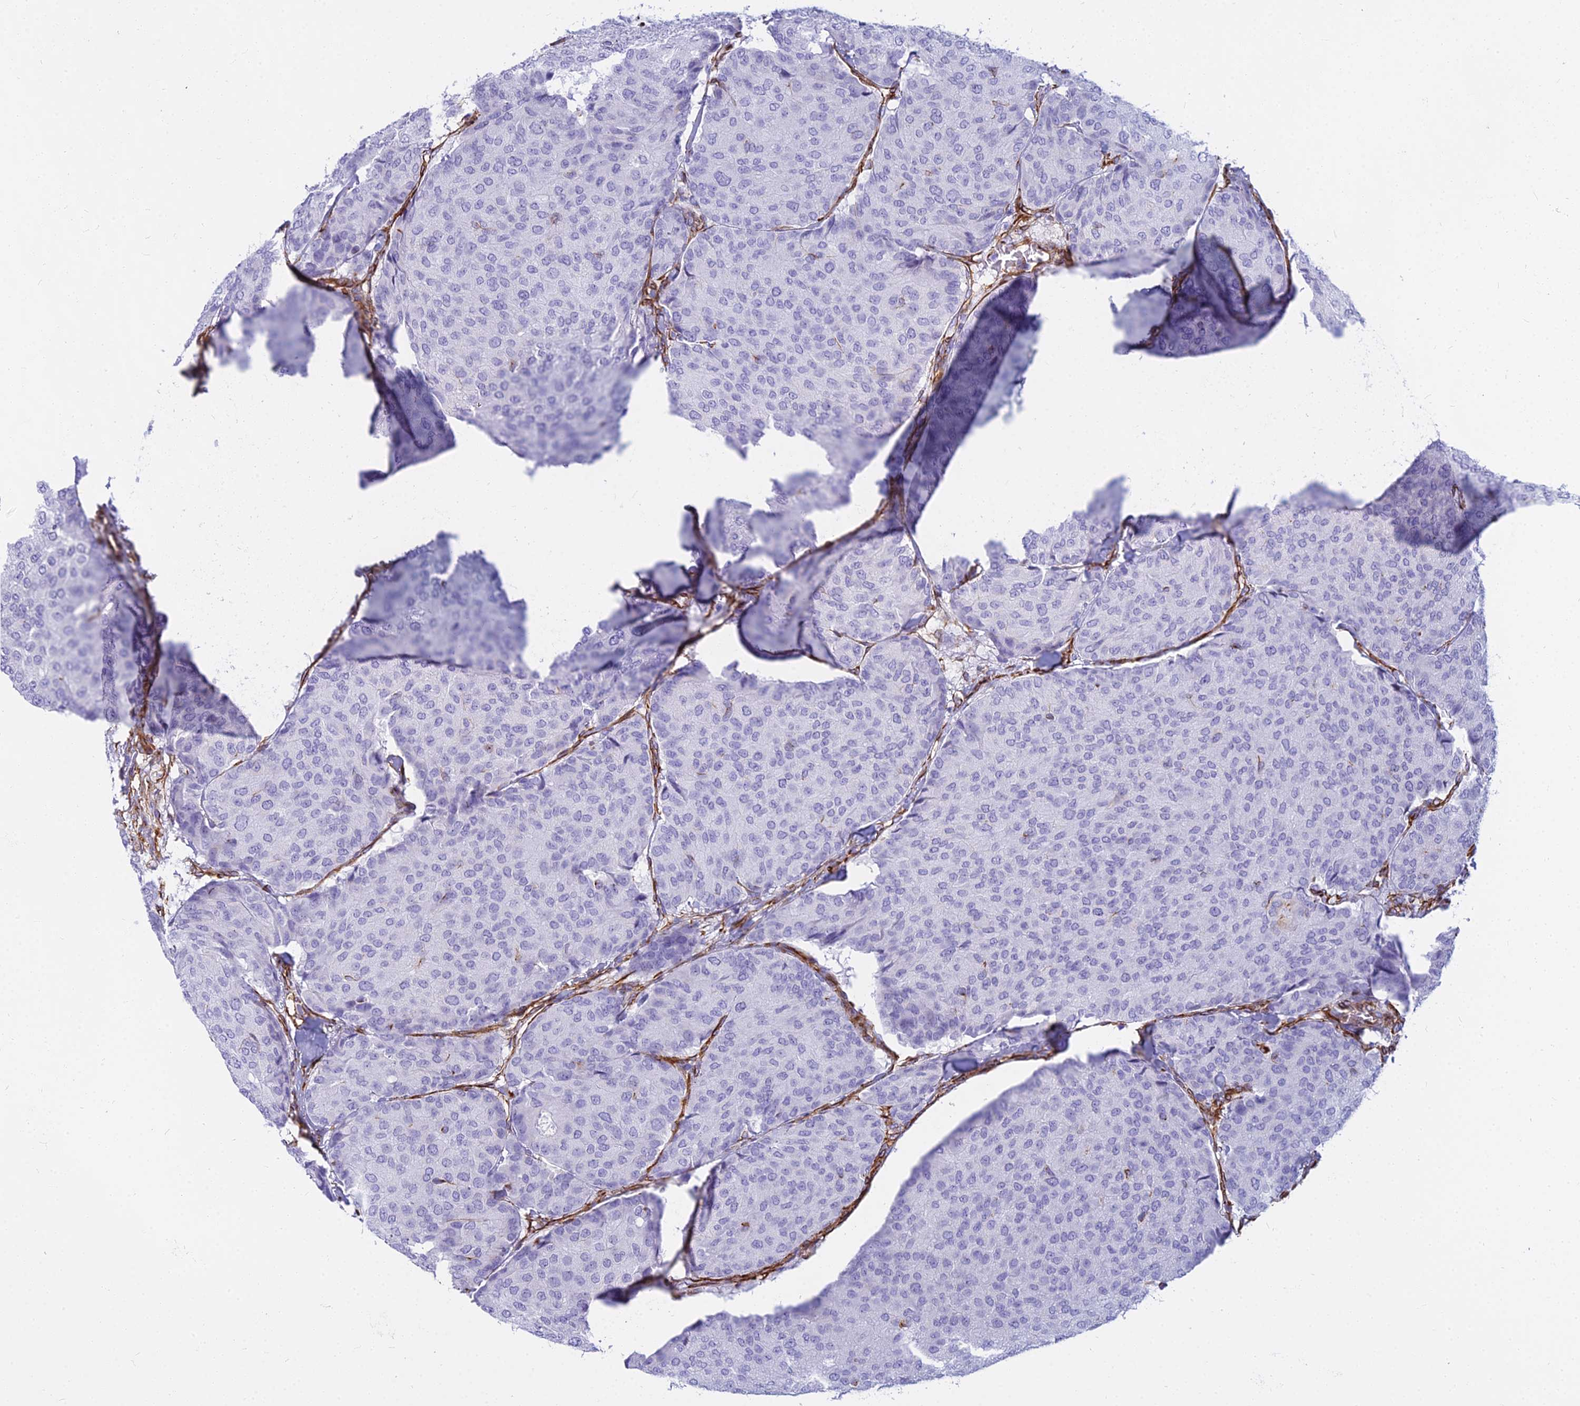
{"staining": {"intensity": "negative", "quantity": "none", "location": "none"}, "tissue": "breast cancer", "cell_type": "Tumor cells", "image_type": "cancer", "snomed": [{"axis": "morphology", "description": "Duct carcinoma"}, {"axis": "topography", "description": "Breast"}], "caption": "A high-resolution histopathology image shows immunohistochemistry (IHC) staining of breast invasive ductal carcinoma, which exhibits no significant staining in tumor cells. Brightfield microscopy of immunohistochemistry stained with DAB (3,3'-diaminobenzidine) (brown) and hematoxylin (blue), captured at high magnification.", "gene": "EVI2A", "patient": {"sex": "female", "age": 75}}